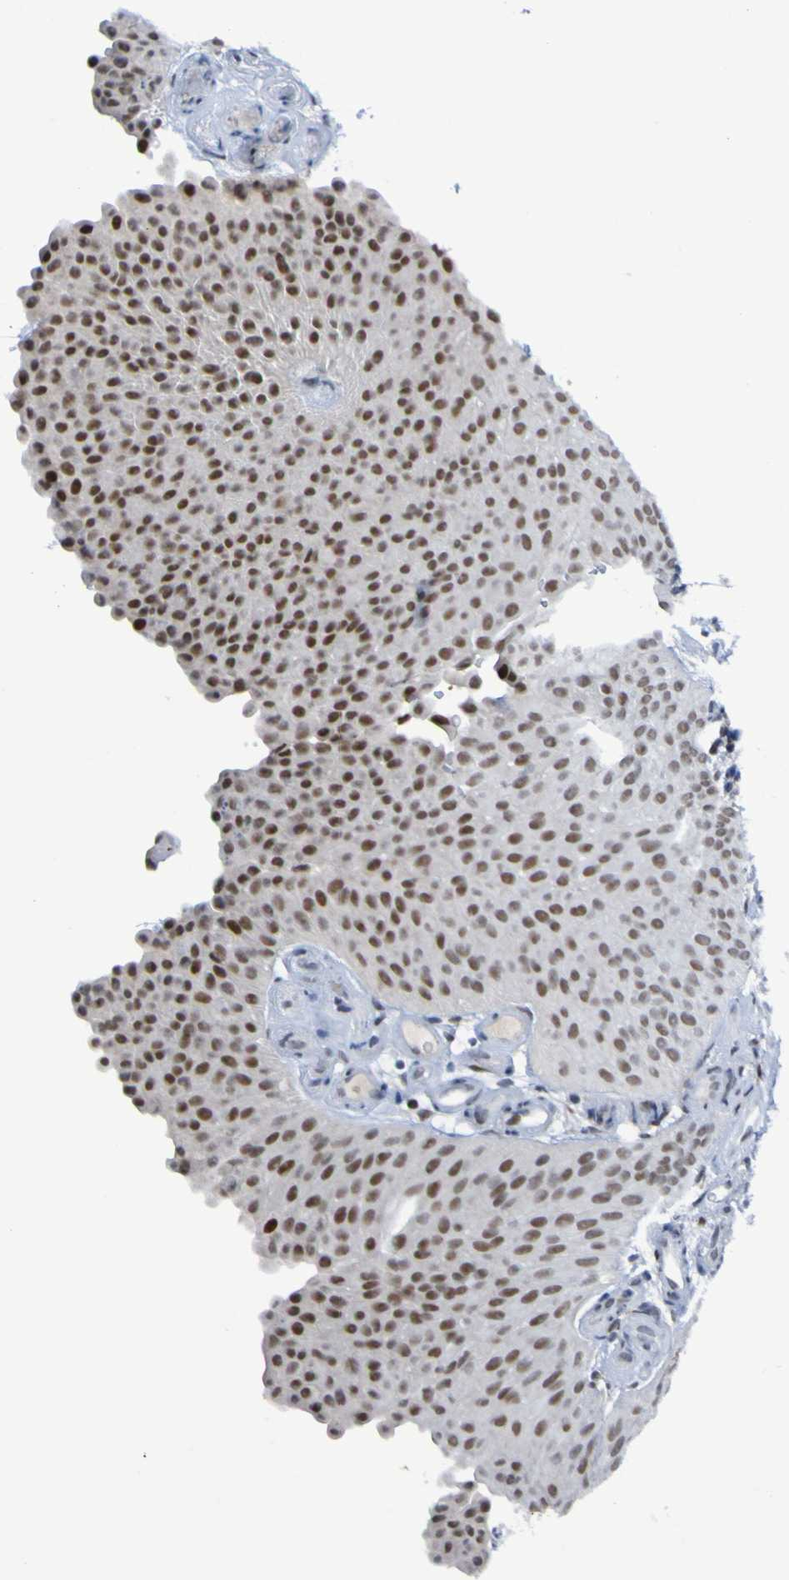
{"staining": {"intensity": "moderate", "quantity": ">75%", "location": "nuclear"}, "tissue": "urothelial cancer", "cell_type": "Tumor cells", "image_type": "cancer", "snomed": [{"axis": "morphology", "description": "Urothelial carcinoma, Low grade"}, {"axis": "topography", "description": "Urinary bladder"}], "caption": "Brown immunohistochemical staining in human low-grade urothelial carcinoma exhibits moderate nuclear expression in about >75% of tumor cells.", "gene": "PCGF1", "patient": {"sex": "female", "age": 60}}